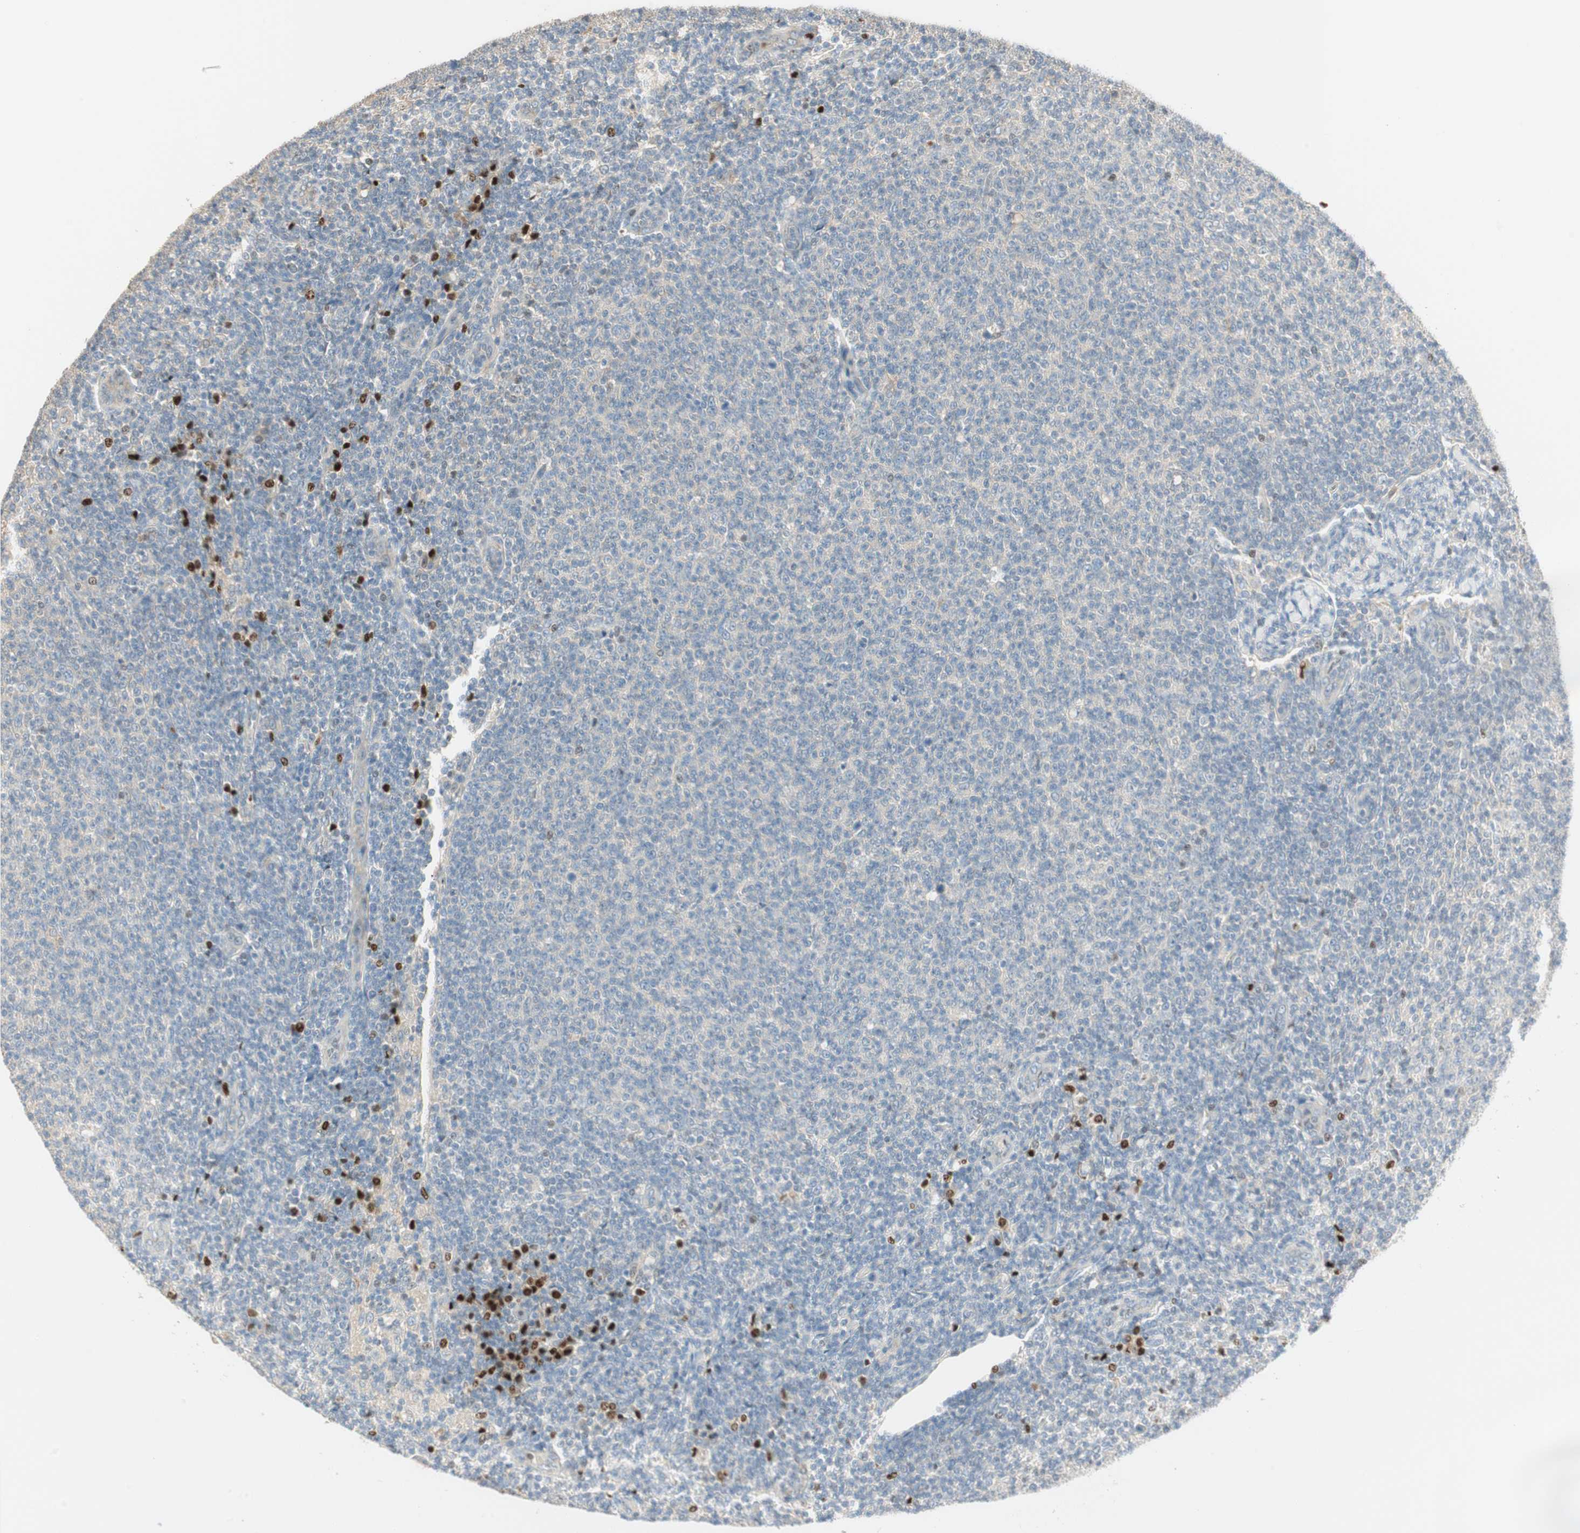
{"staining": {"intensity": "negative", "quantity": "none", "location": "none"}, "tissue": "lymphoma", "cell_type": "Tumor cells", "image_type": "cancer", "snomed": [{"axis": "morphology", "description": "Malignant lymphoma, non-Hodgkin's type, Low grade"}, {"axis": "topography", "description": "Lymph node"}], "caption": "Tumor cells are negative for brown protein staining in low-grade malignant lymphoma, non-Hodgkin's type.", "gene": "RUNX2", "patient": {"sex": "male", "age": 66}}